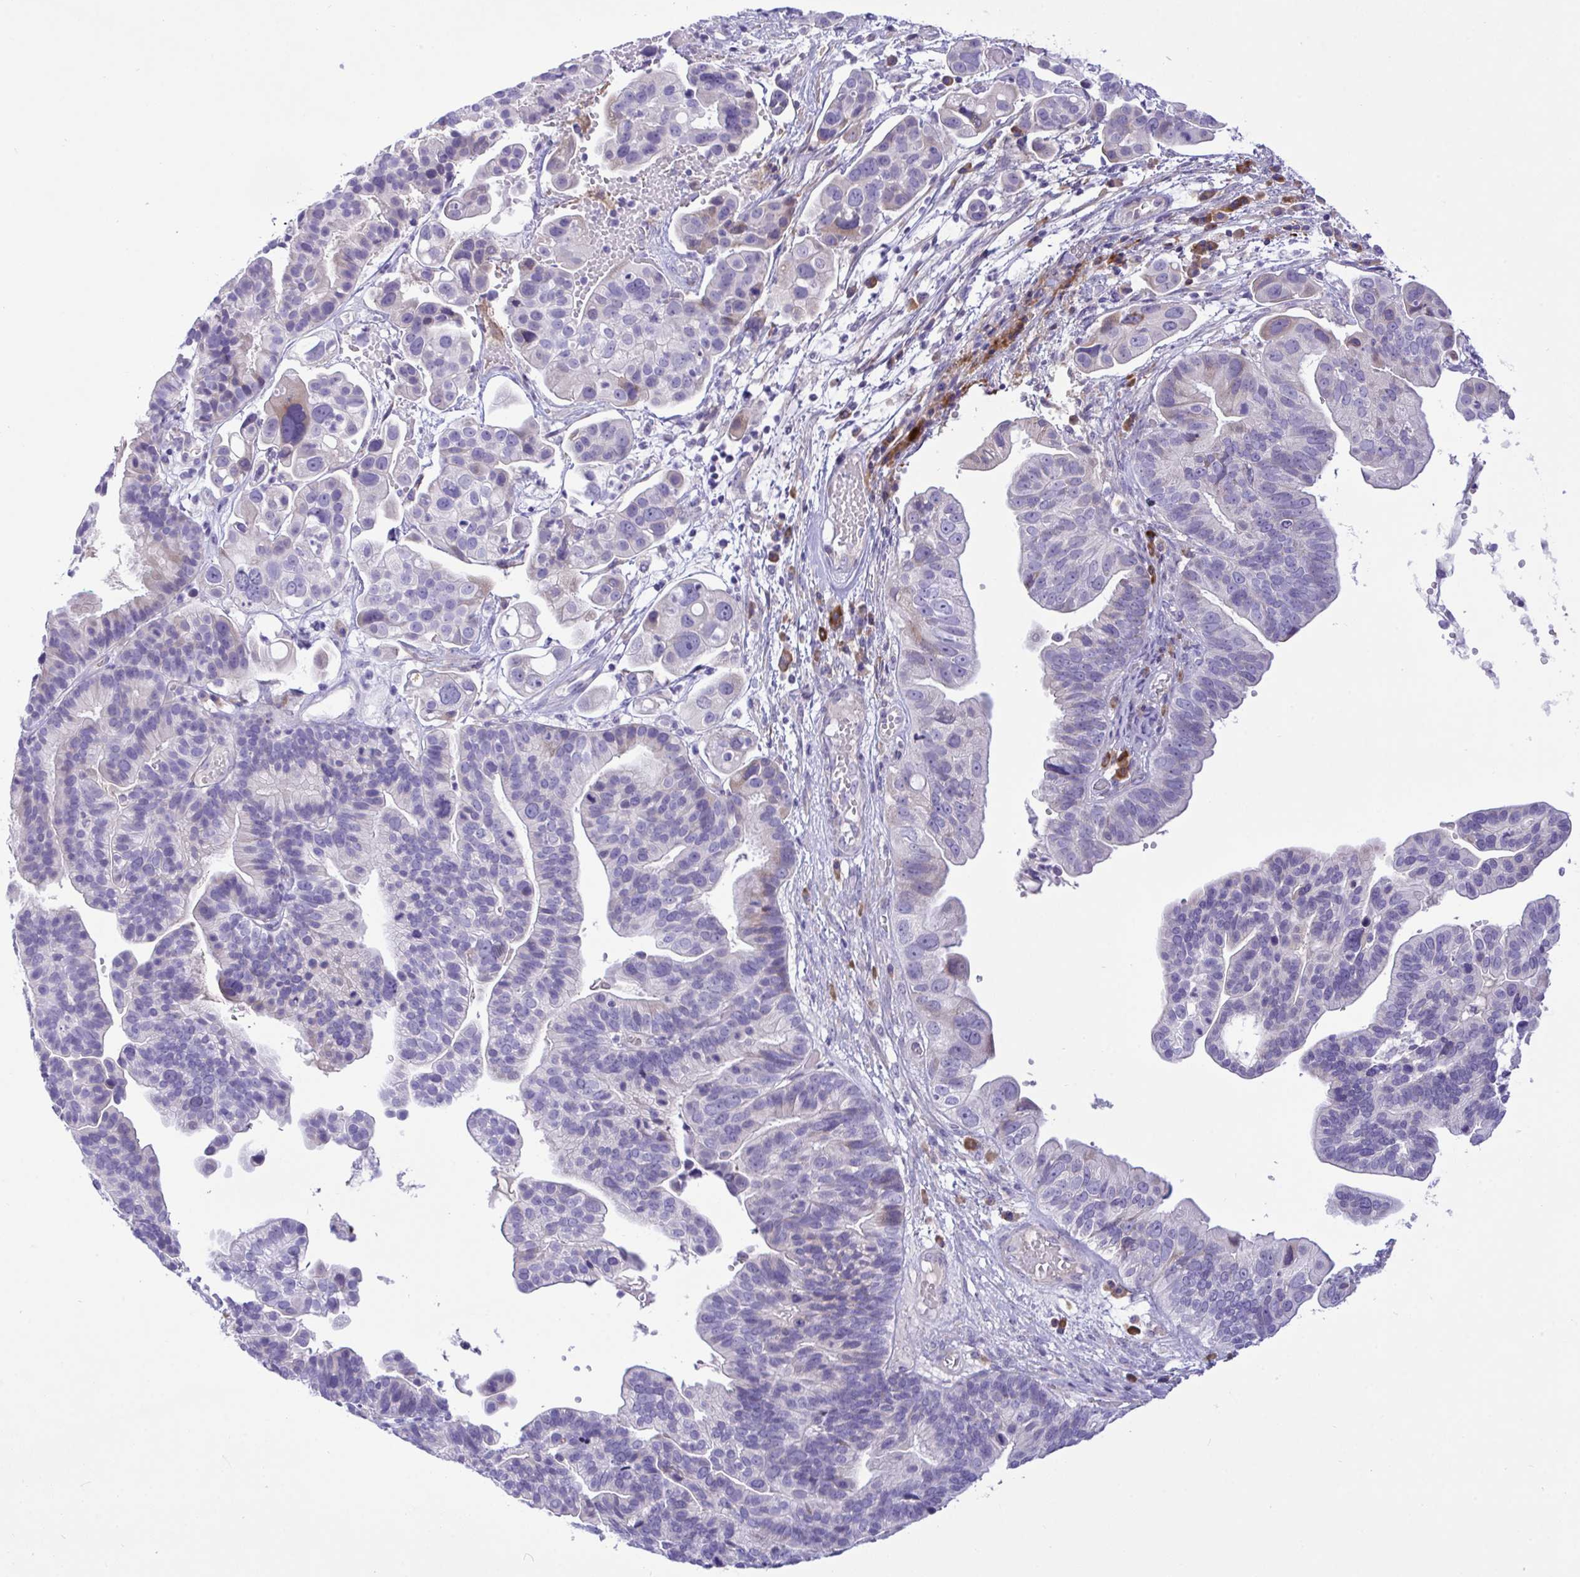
{"staining": {"intensity": "negative", "quantity": "none", "location": "none"}, "tissue": "ovarian cancer", "cell_type": "Tumor cells", "image_type": "cancer", "snomed": [{"axis": "morphology", "description": "Cystadenocarcinoma, serous, NOS"}, {"axis": "topography", "description": "Ovary"}], "caption": "Immunohistochemistry (IHC) micrograph of neoplastic tissue: human ovarian serous cystadenocarcinoma stained with DAB shows no significant protein staining in tumor cells.", "gene": "FAM86B1", "patient": {"sex": "female", "age": 56}}